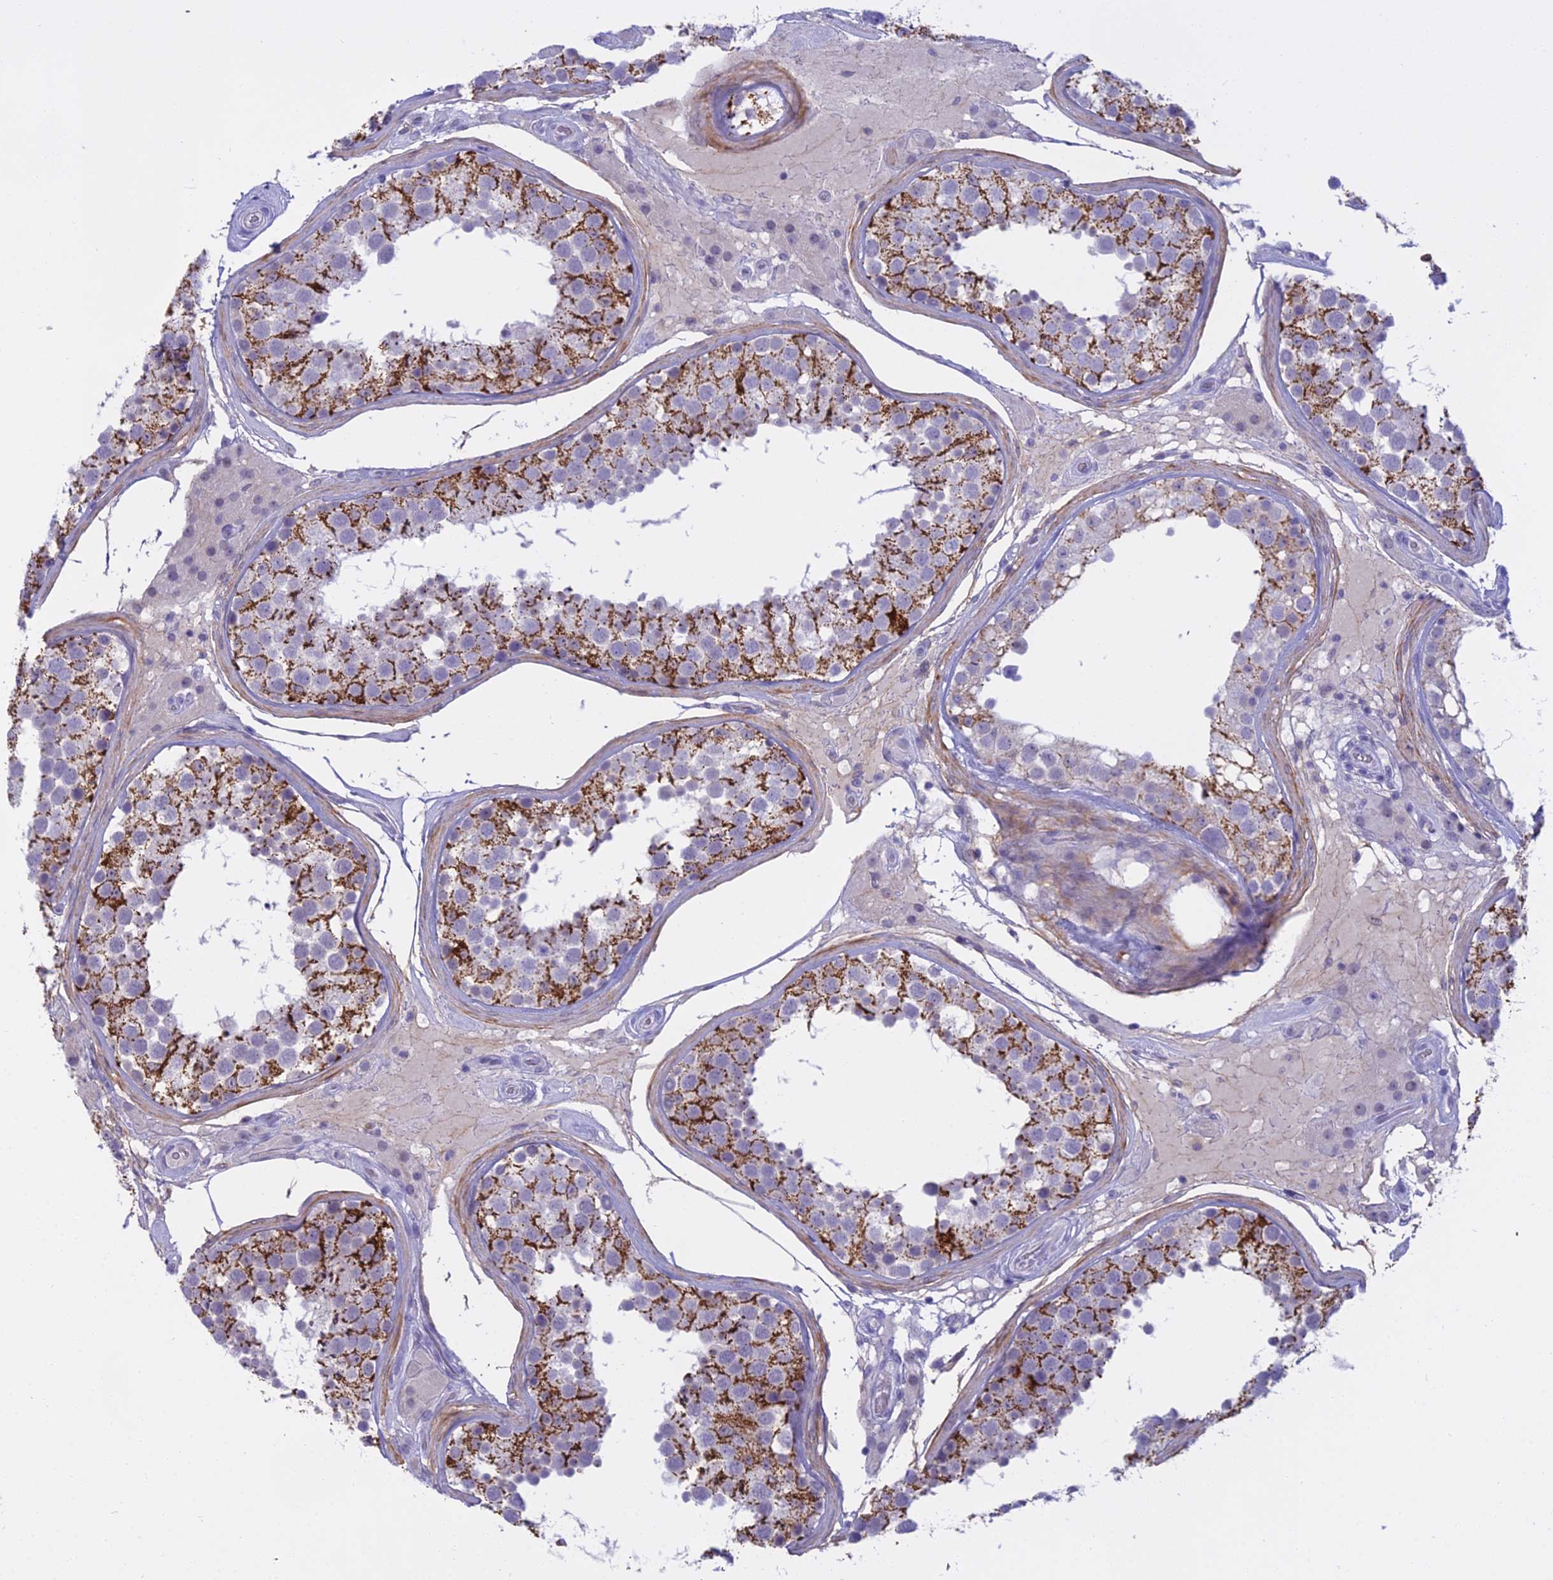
{"staining": {"intensity": "strong", "quantity": "25%-75%", "location": "cytoplasmic/membranous"}, "tissue": "testis", "cell_type": "Cells in seminiferous ducts", "image_type": "normal", "snomed": [{"axis": "morphology", "description": "Normal tissue, NOS"}, {"axis": "topography", "description": "Testis"}], "caption": "High-power microscopy captured an immunohistochemistry histopathology image of normal testis, revealing strong cytoplasmic/membranous positivity in about 25%-75% of cells in seminiferous ducts. The staining is performed using DAB (3,3'-diaminobenzidine) brown chromogen to label protein expression. The nuclei are counter-stained blue using hematoxylin.", "gene": "OSTN", "patient": {"sex": "male", "age": 46}}